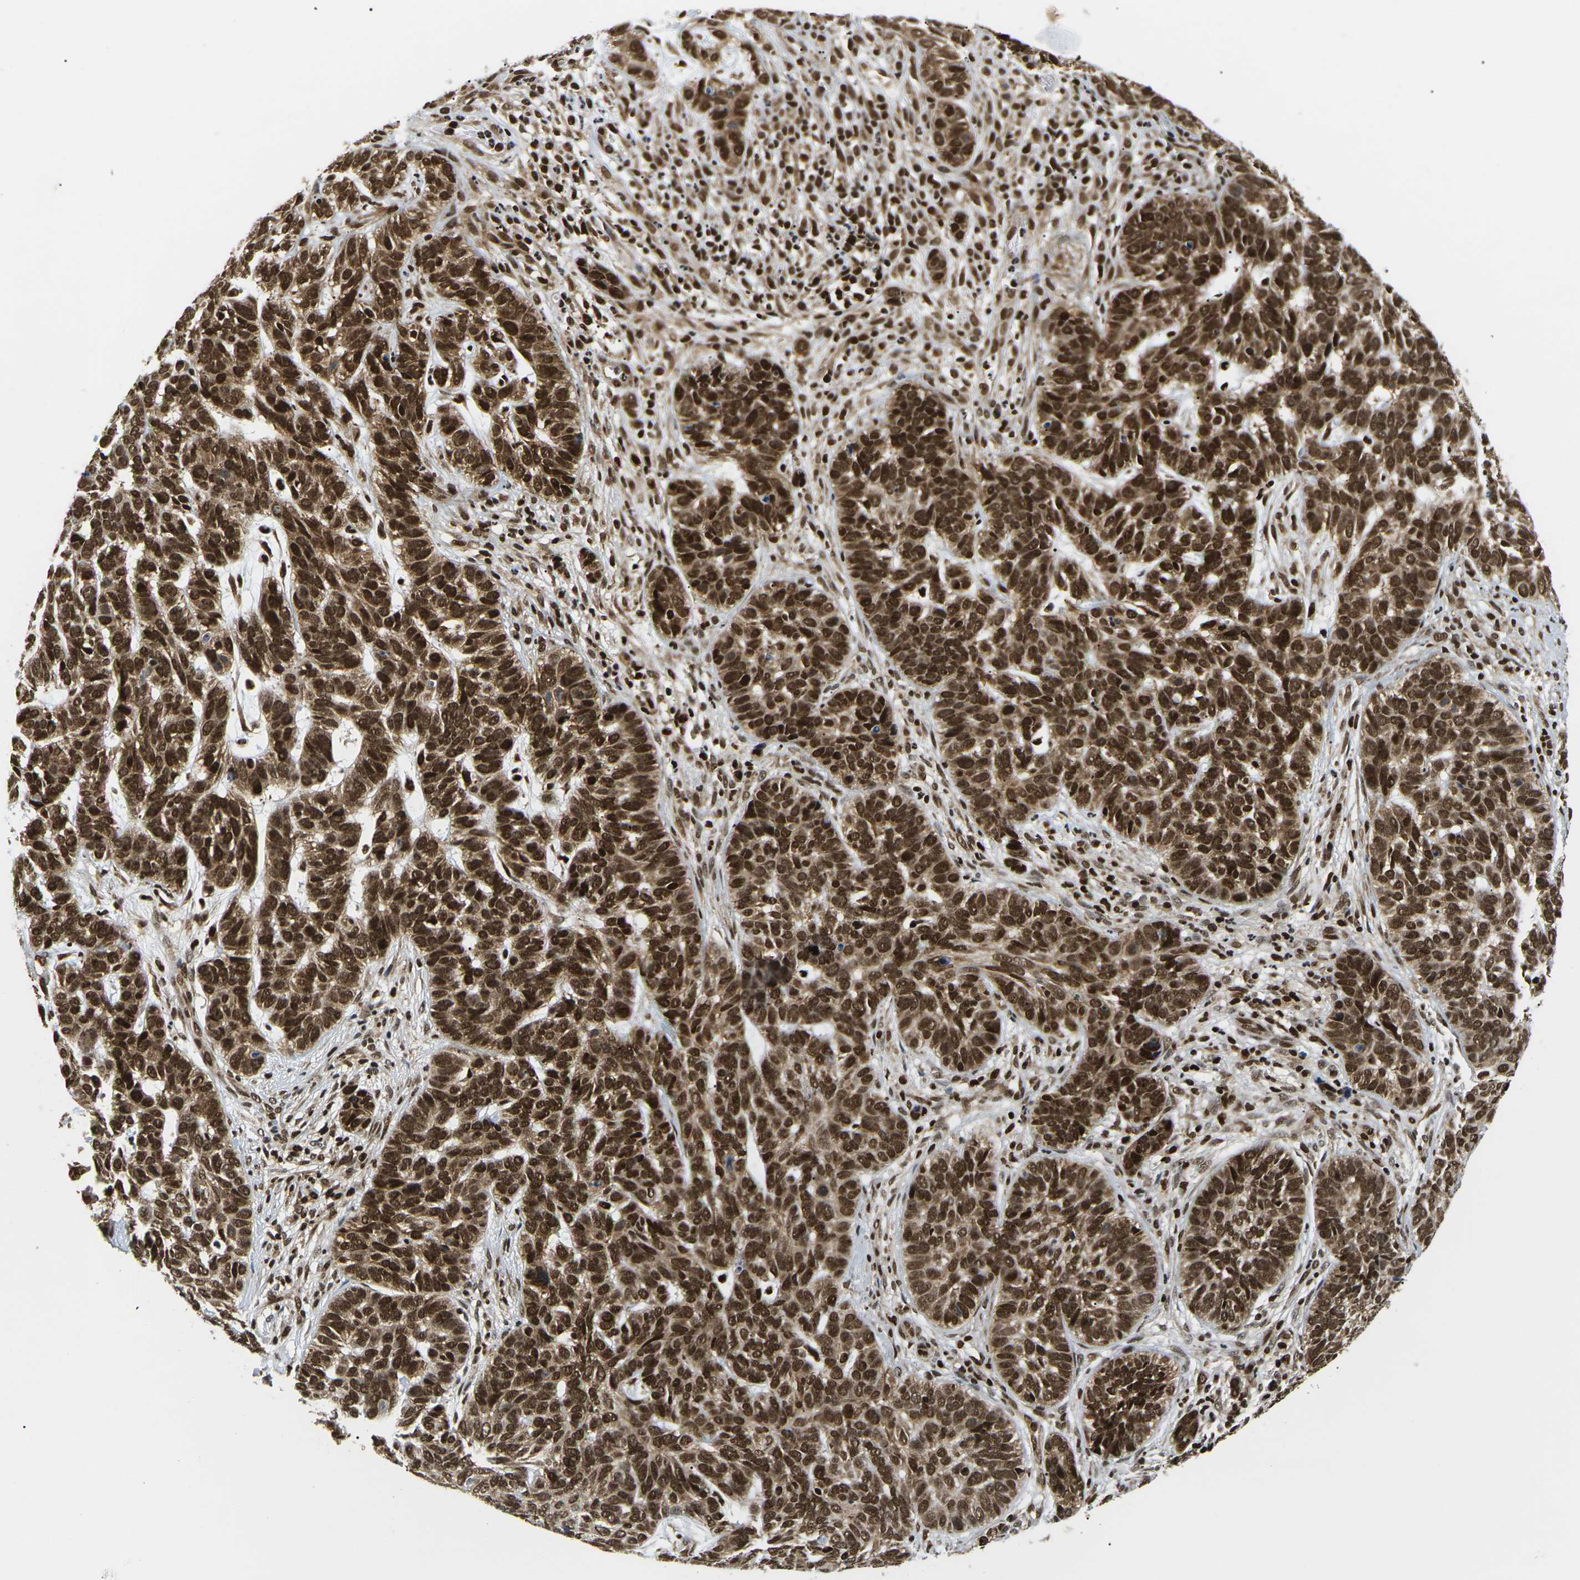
{"staining": {"intensity": "strong", "quantity": ">75%", "location": "cytoplasmic/membranous,nuclear"}, "tissue": "skin cancer", "cell_type": "Tumor cells", "image_type": "cancer", "snomed": [{"axis": "morphology", "description": "Basal cell carcinoma"}, {"axis": "topography", "description": "Skin"}], "caption": "This image shows IHC staining of human skin basal cell carcinoma, with high strong cytoplasmic/membranous and nuclear positivity in approximately >75% of tumor cells.", "gene": "CELF1", "patient": {"sex": "male", "age": 87}}